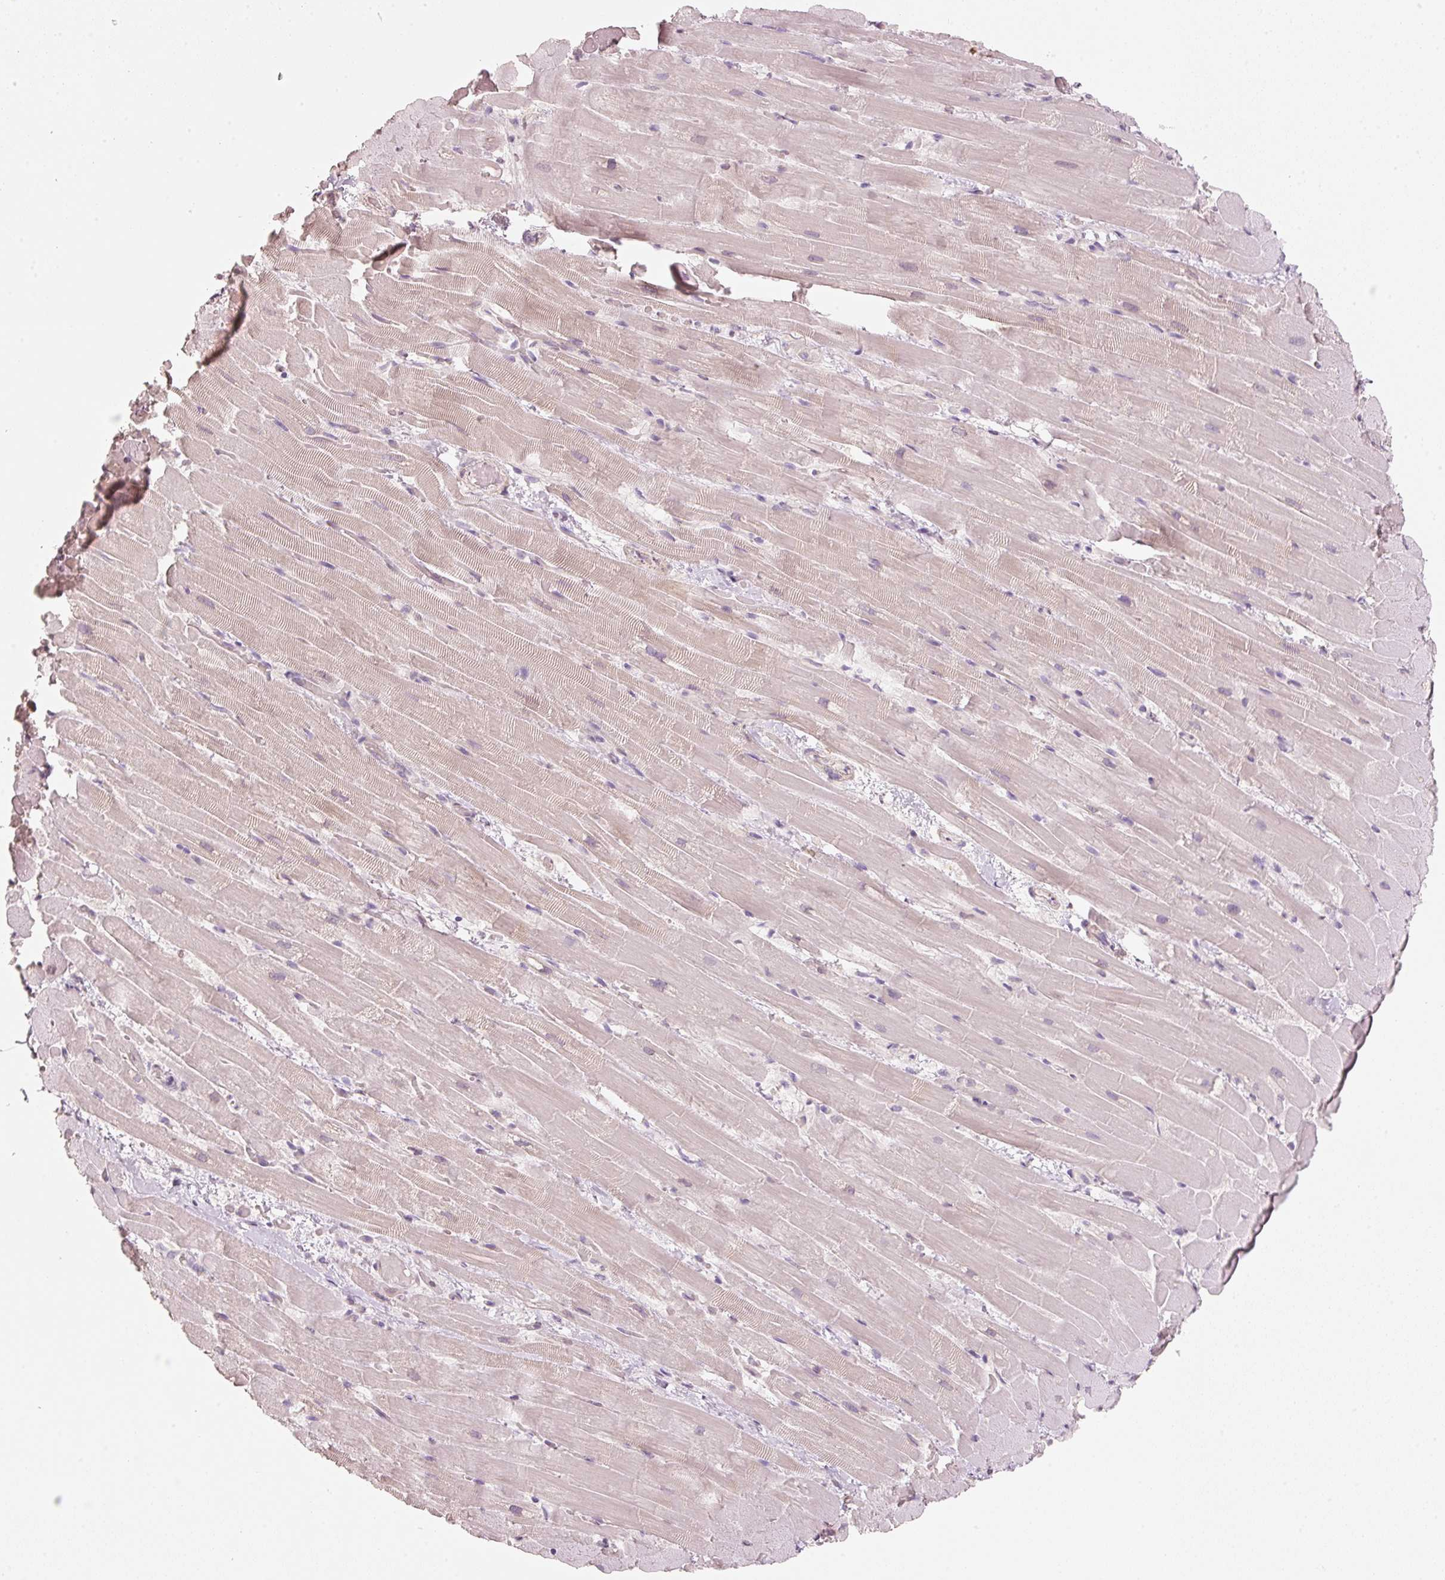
{"staining": {"intensity": "negative", "quantity": "none", "location": "none"}, "tissue": "heart muscle", "cell_type": "Cardiomyocytes", "image_type": "normal", "snomed": [{"axis": "morphology", "description": "Normal tissue, NOS"}, {"axis": "topography", "description": "Heart"}], "caption": "The image shows no staining of cardiomyocytes in unremarkable heart muscle. Nuclei are stained in blue.", "gene": "STEAP1", "patient": {"sex": "male", "age": 37}}